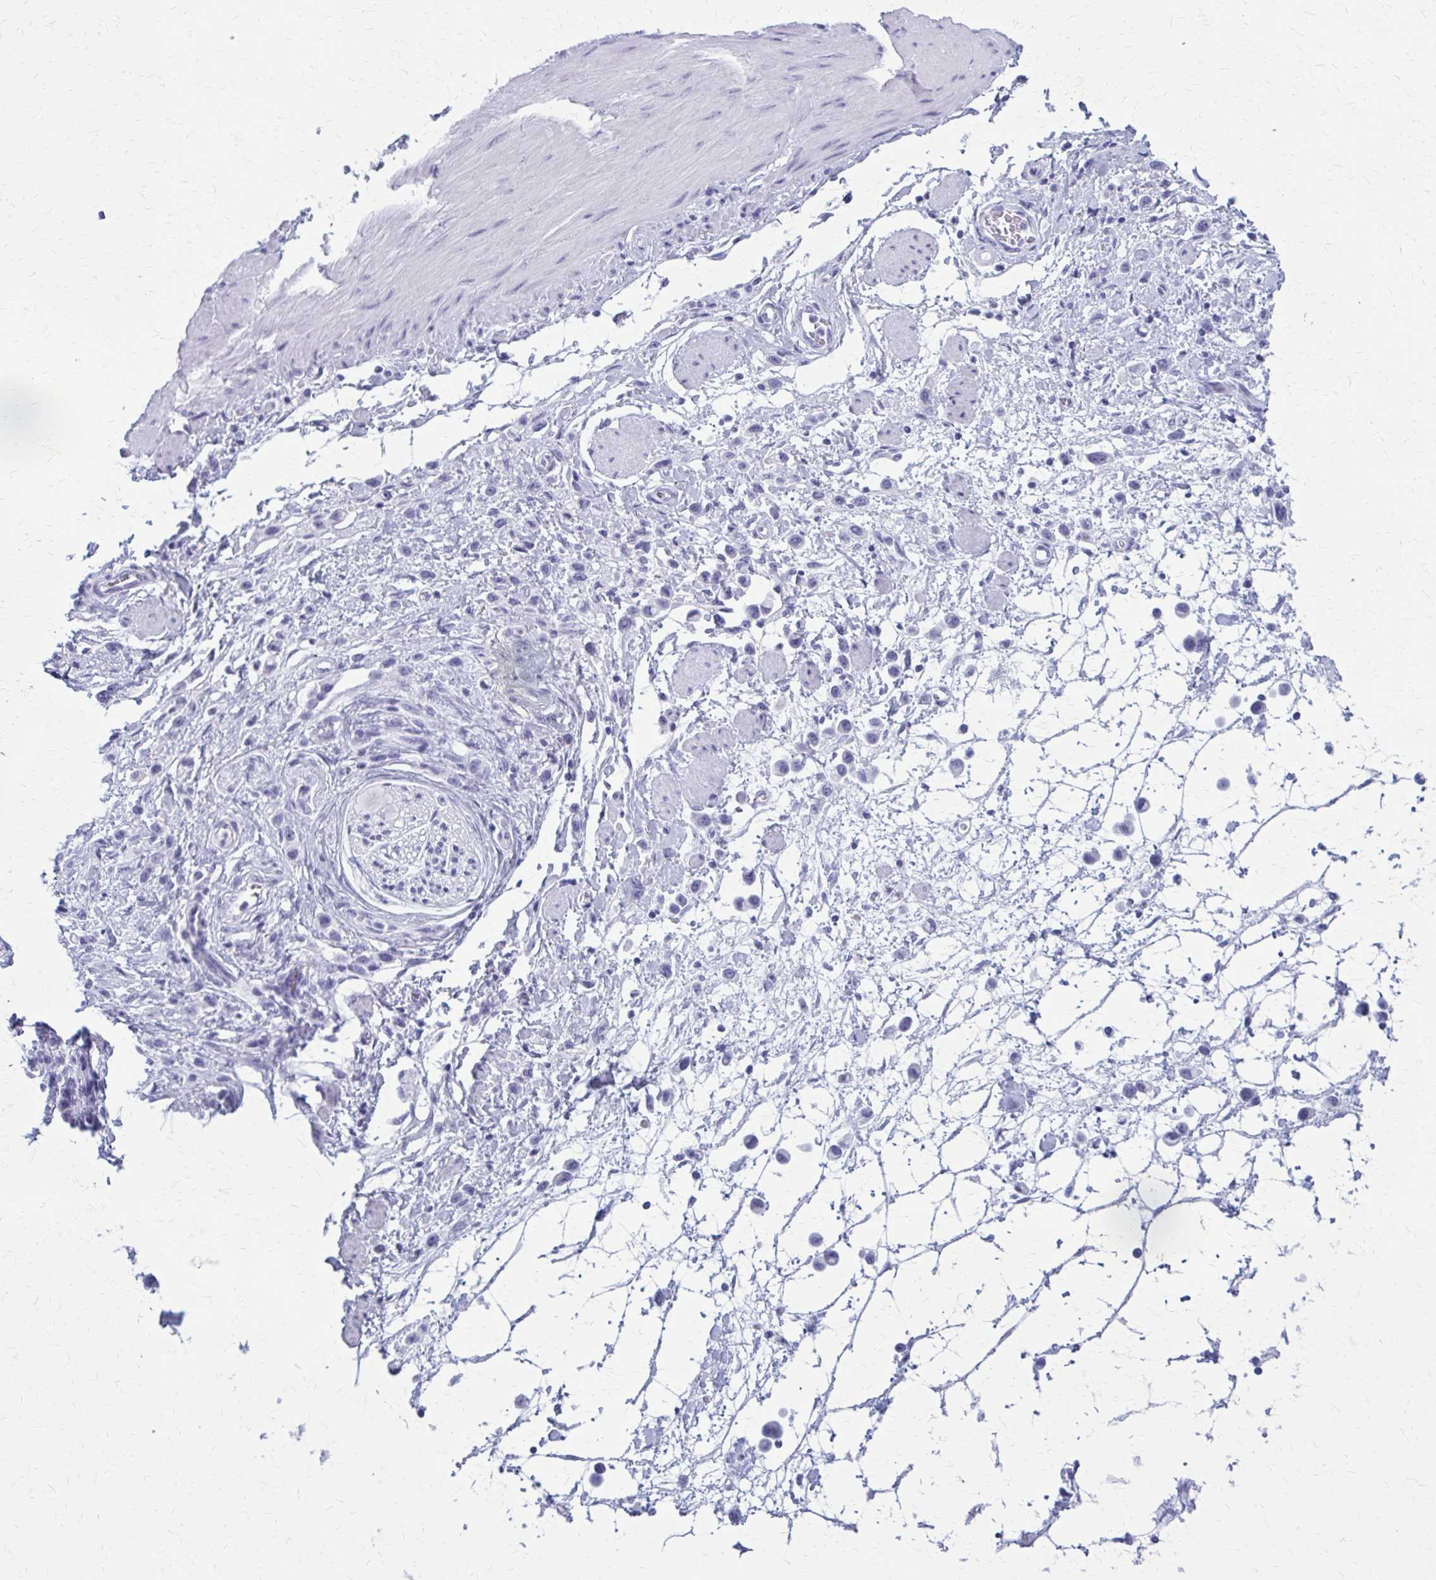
{"staining": {"intensity": "negative", "quantity": "none", "location": "none"}, "tissue": "stomach cancer", "cell_type": "Tumor cells", "image_type": "cancer", "snomed": [{"axis": "morphology", "description": "Adenocarcinoma, NOS"}, {"axis": "topography", "description": "Stomach"}], "caption": "Immunohistochemical staining of human stomach adenocarcinoma reveals no significant expression in tumor cells.", "gene": "ZDHHC7", "patient": {"sex": "female", "age": 65}}